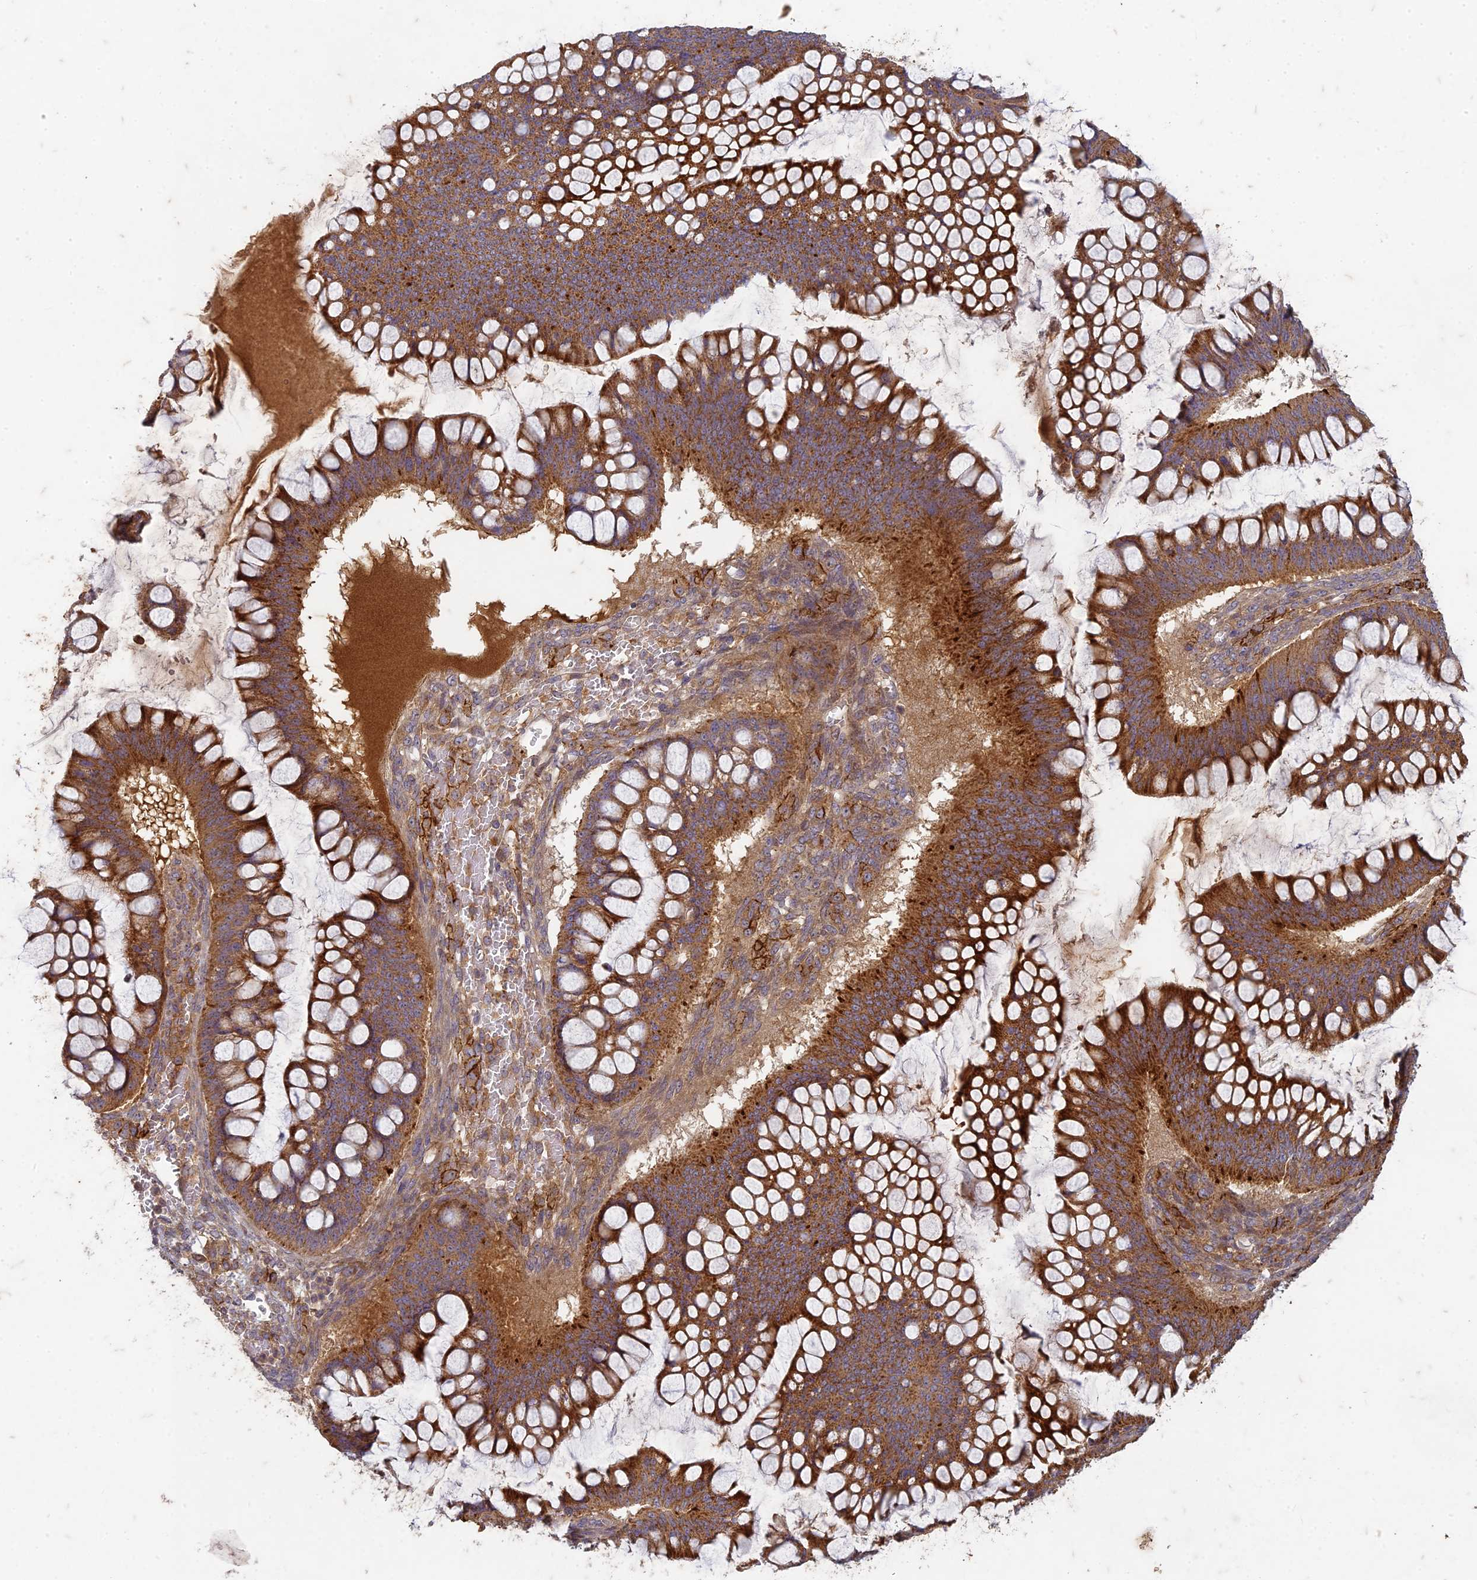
{"staining": {"intensity": "strong", "quantity": ">75%", "location": "cytoplasmic/membranous"}, "tissue": "ovarian cancer", "cell_type": "Tumor cells", "image_type": "cancer", "snomed": [{"axis": "morphology", "description": "Cystadenocarcinoma, mucinous, NOS"}, {"axis": "topography", "description": "Ovary"}], "caption": "Mucinous cystadenocarcinoma (ovarian) tissue demonstrates strong cytoplasmic/membranous expression in about >75% of tumor cells, visualized by immunohistochemistry. The staining was performed using DAB, with brown indicating positive protein expression. Nuclei are stained blue with hematoxylin.", "gene": "TCF25", "patient": {"sex": "female", "age": 73}}